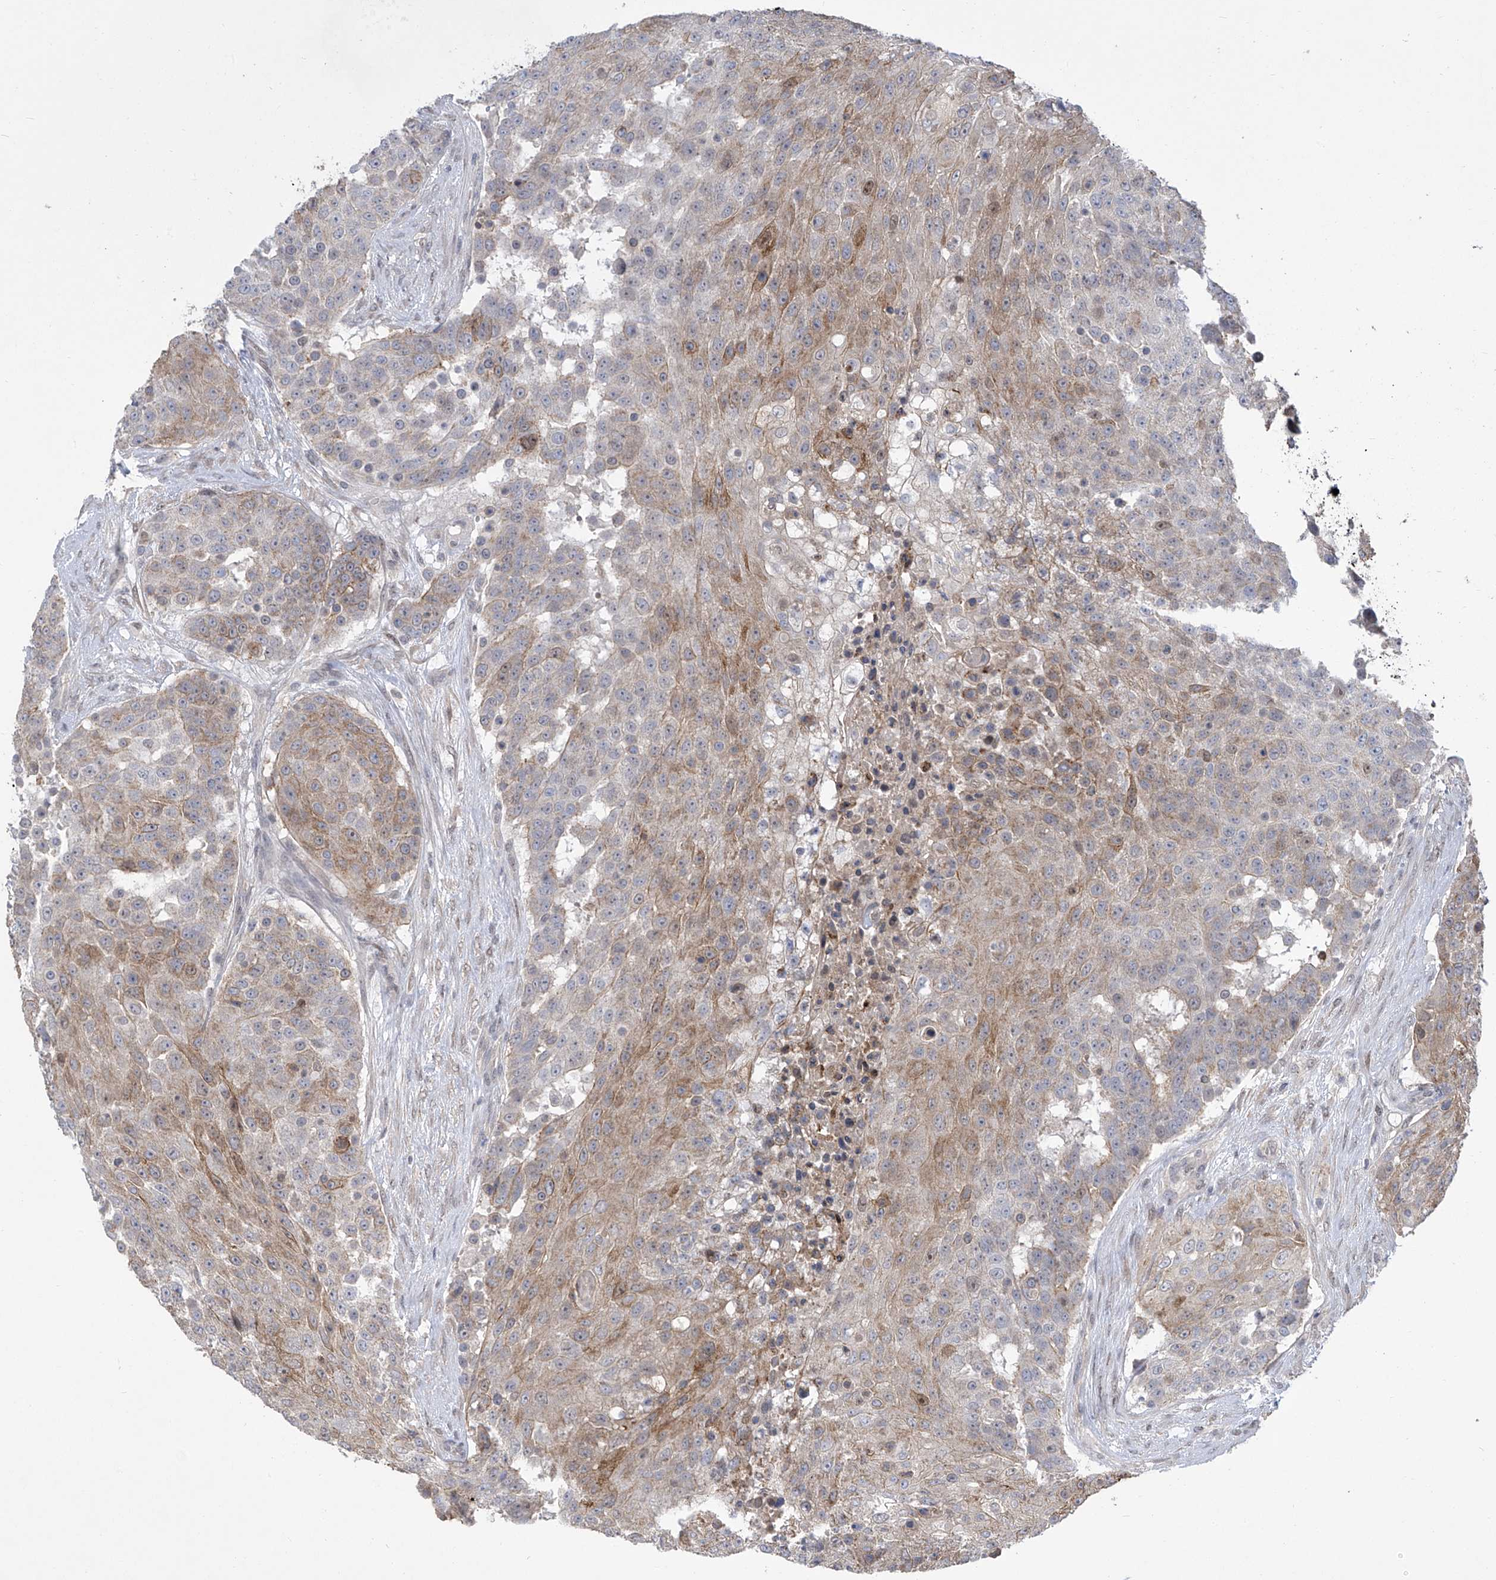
{"staining": {"intensity": "moderate", "quantity": "25%-75%", "location": "cytoplasmic/membranous"}, "tissue": "urothelial cancer", "cell_type": "Tumor cells", "image_type": "cancer", "snomed": [{"axis": "morphology", "description": "Urothelial carcinoma, High grade"}, {"axis": "topography", "description": "Urinary bladder"}], "caption": "A histopathology image of human urothelial cancer stained for a protein exhibits moderate cytoplasmic/membranous brown staining in tumor cells.", "gene": "CETN2", "patient": {"sex": "female", "age": 63}}